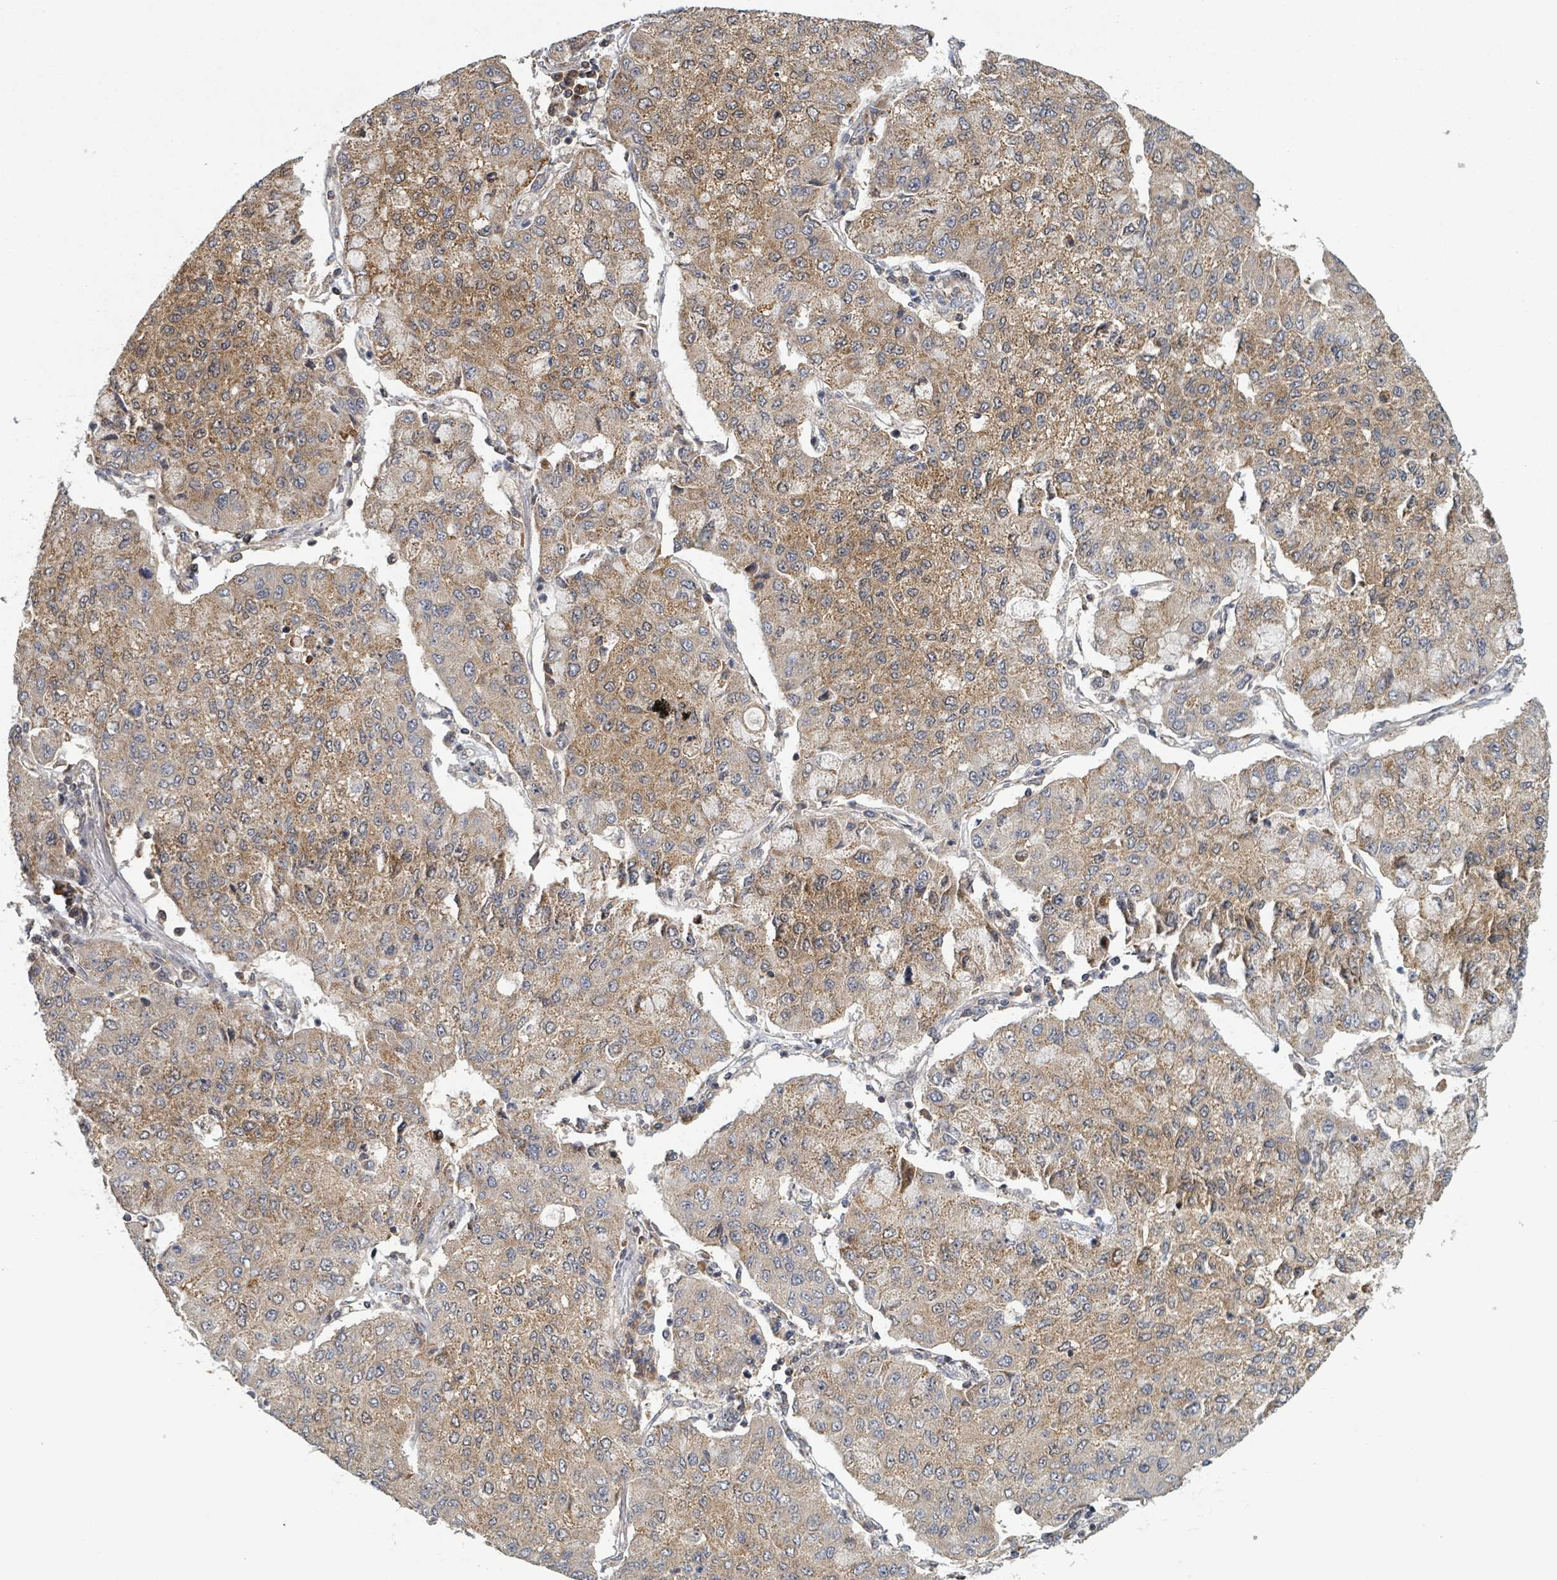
{"staining": {"intensity": "moderate", "quantity": ">75%", "location": "cytoplasmic/membranous"}, "tissue": "lung cancer", "cell_type": "Tumor cells", "image_type": "cancer", "snomed": [{"axis": "morphology", "description": "Squamous cell carcinoma, NOS"}, {"axis": "topography", "description": "Lung"}], "caption": "A histopathology image showing moderate cytoplasmic/membranous expression in approximately >75% of tumor cells in lung squamous cell carcinoma, as visualized by brown immunohistochemical staining.", "gene": "HIVEP1", "patient": {"sex": "male", "age": 74}}